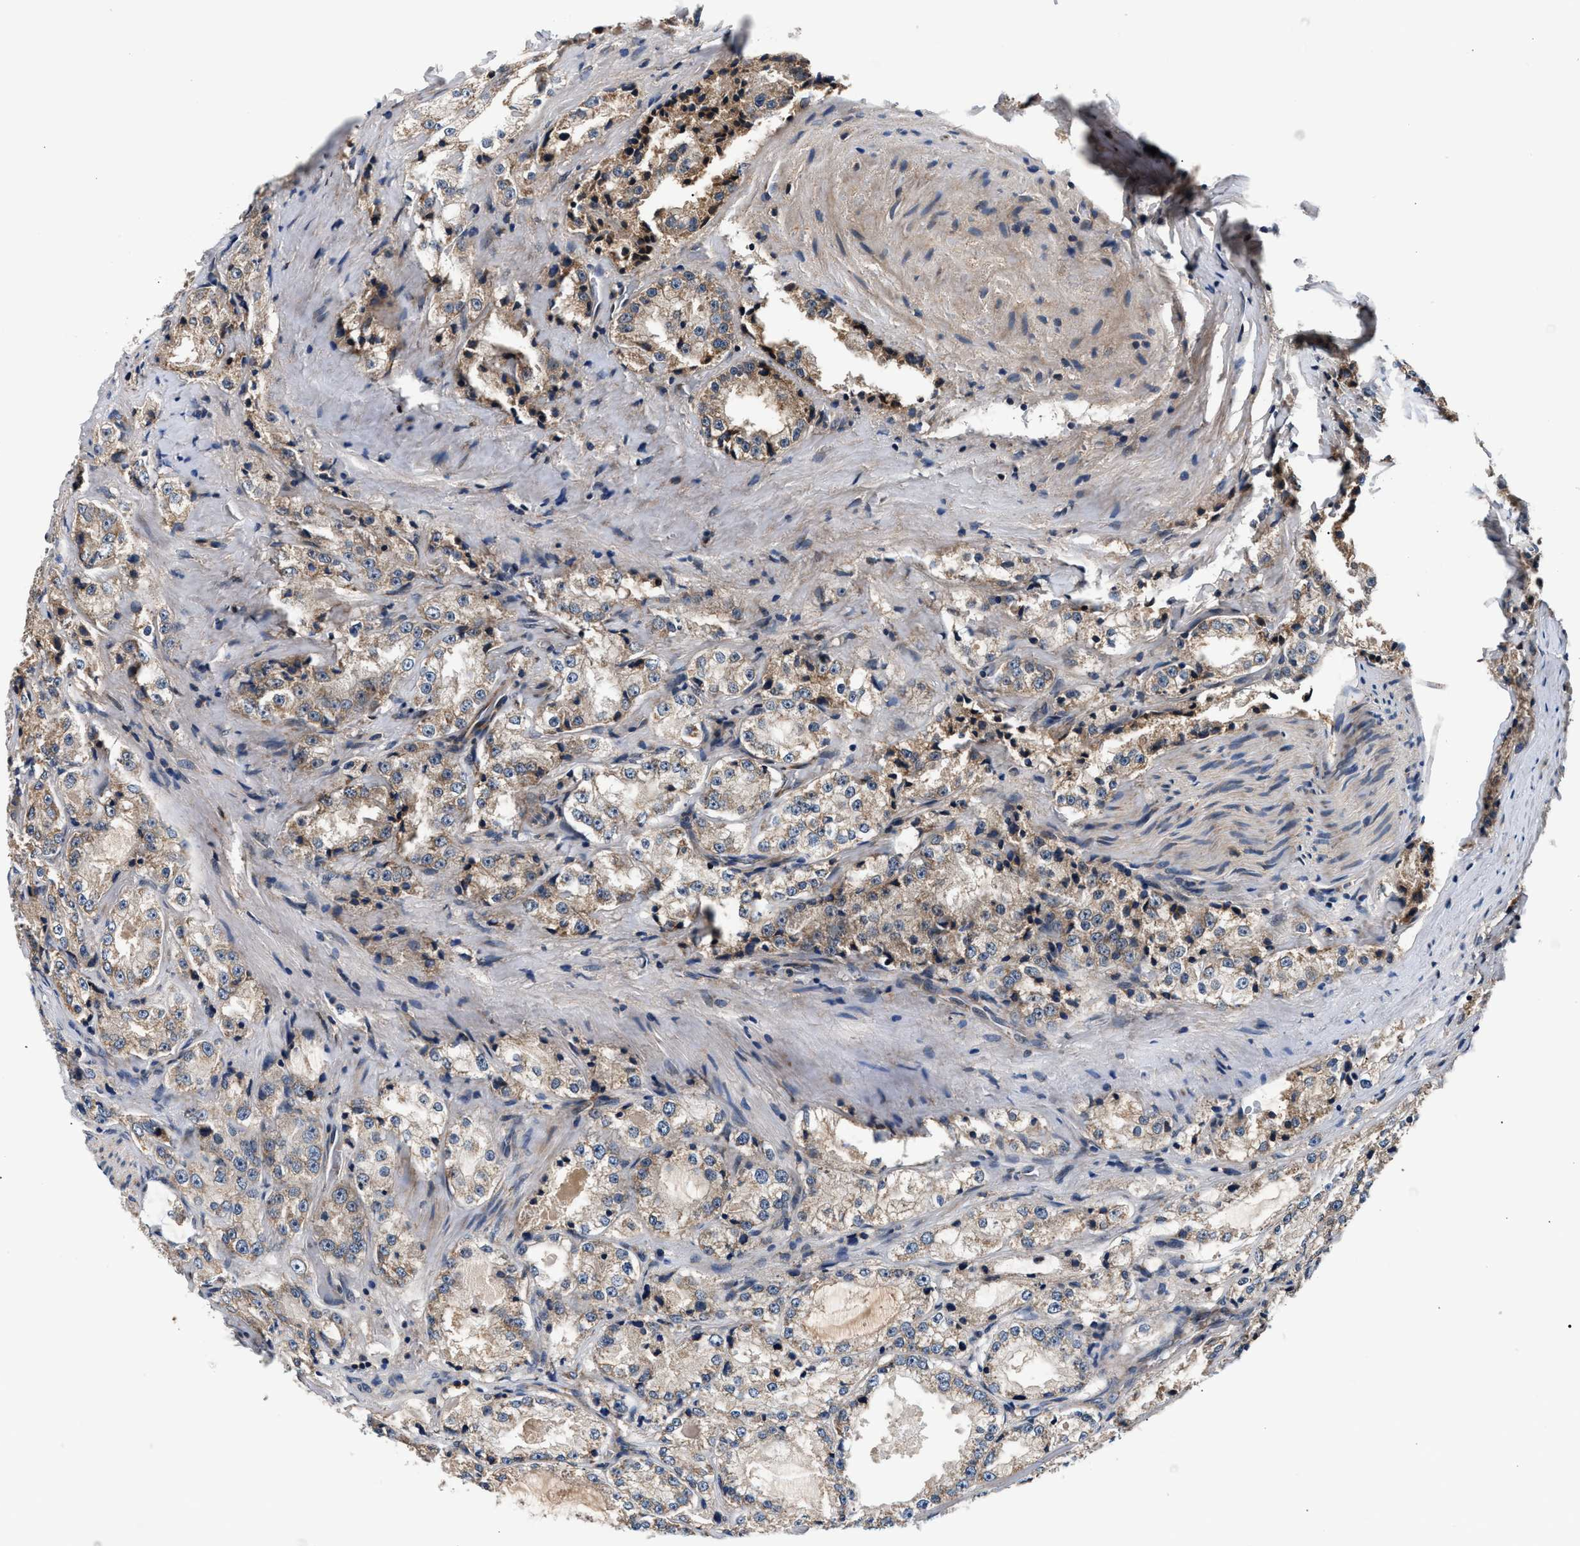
{"staining": {"intensity": "moderate", "quantity": ">75%", "location": "cytoplasmic/membranous"}, "tissue": "prostate cancer", "cell_type": "Tumor cells", "image_type": "cancer", "snomed": [{"axis": "morphology", "description": "Adenocarcinoma, High grade"}, {"axis": "topography", "description": "Prostate"}], "caption": "Prostate cancer (adenocarcinoma (high-grade)) tissue displays moderate cytoplasmic/membranous expression in about >75% of tumor cells, visualized by immunohistochemistry.", "gene": "IMMT", "patient": {"sex": "male", "age": 73}}